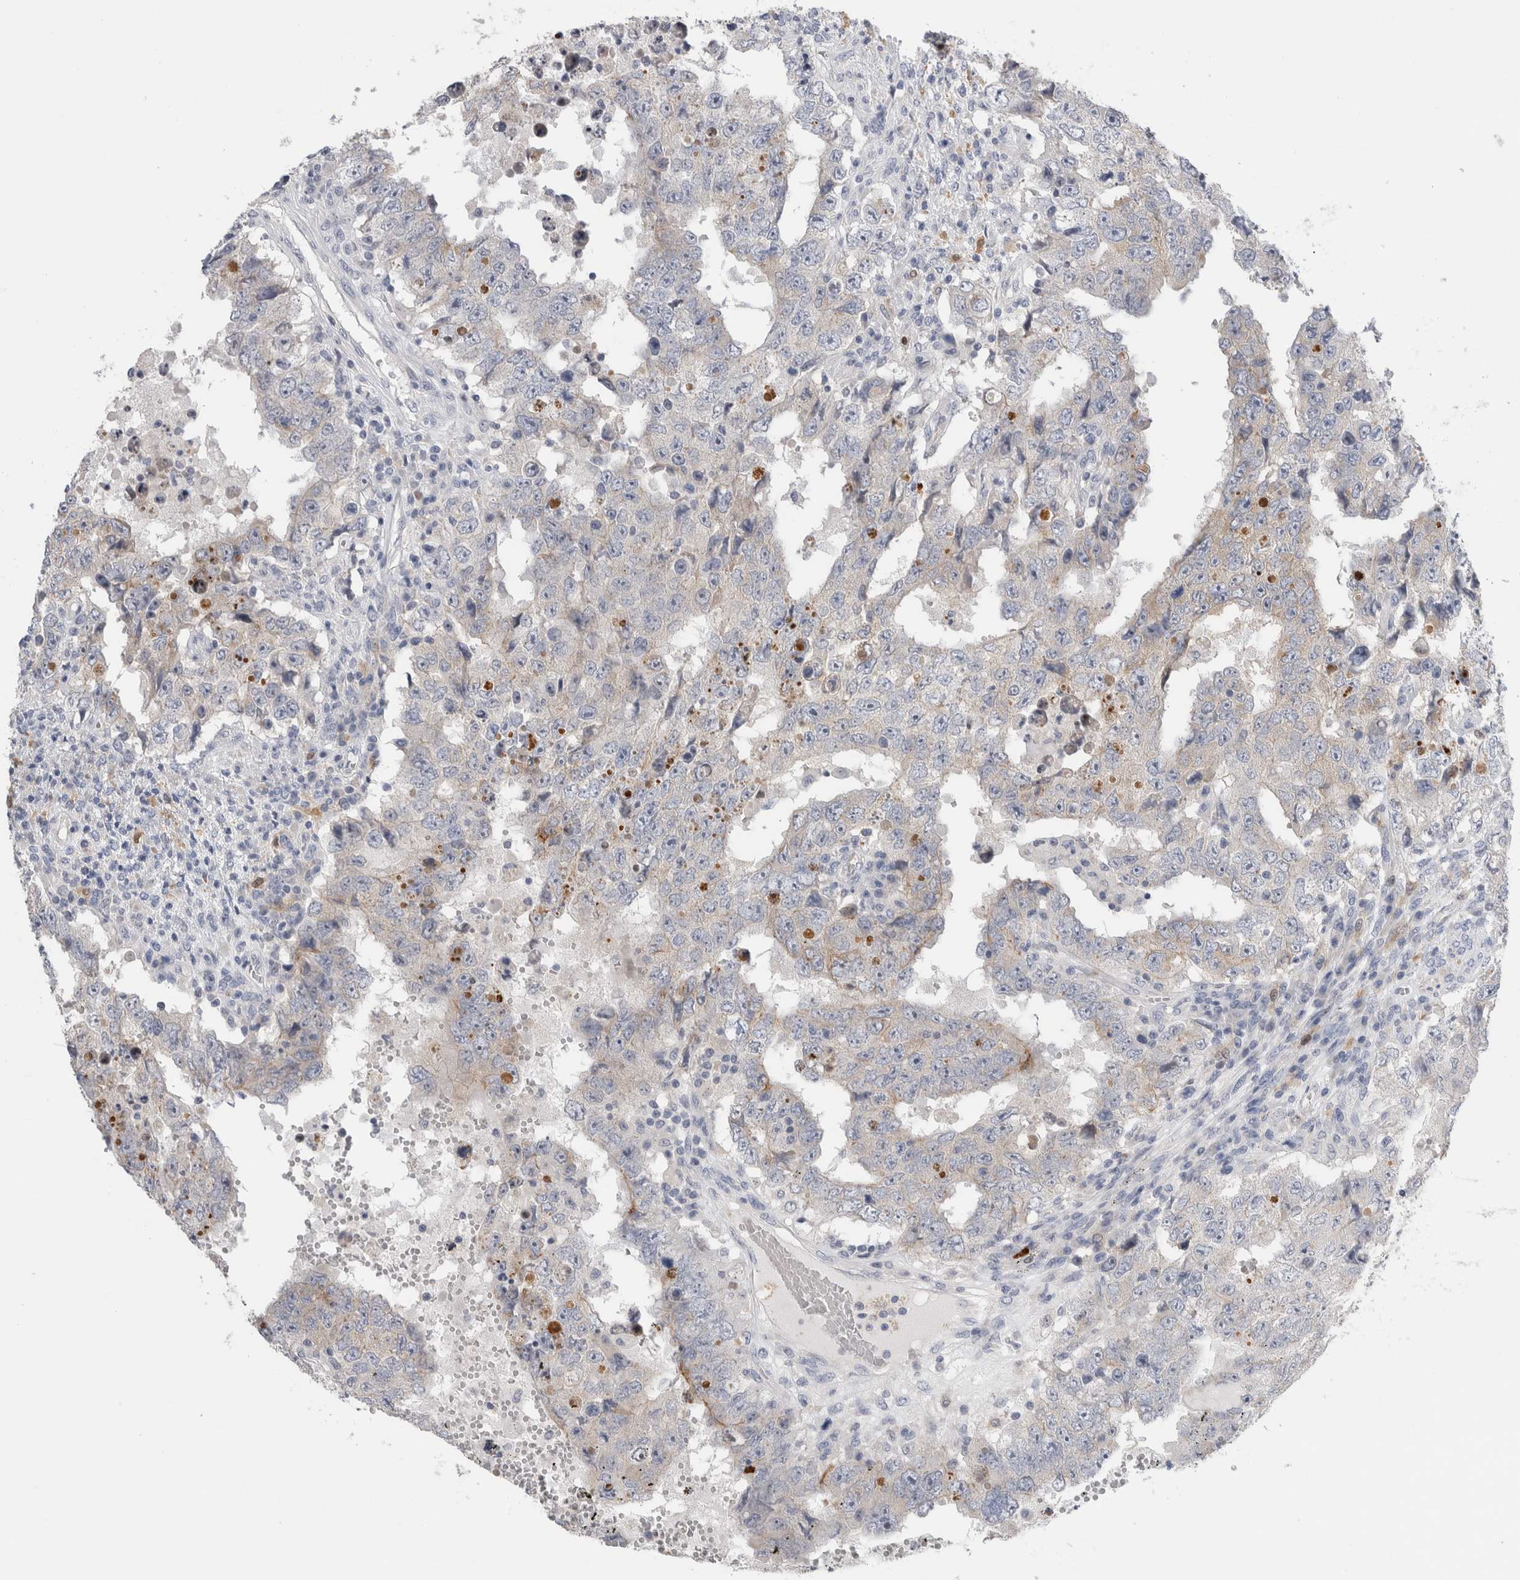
{"staining": {"intensity": "negative", "quantity": "none", "location": "none"}, "tissue": "testis cancer", "cell_type": "Tumor cells", "image_type": "cancer", "snomed": [{"axis": "morphology", "description": "Carcinoma, Embryonal, NOS"}, {"axis": "topography", "description": "Testis"}], "caption": "Tumor cells are negative for brown protein staining in testis cancer (embryonal carcinoma).", "gene": "SLC20A2", "patient": {"sex": "male", "age": 26}}